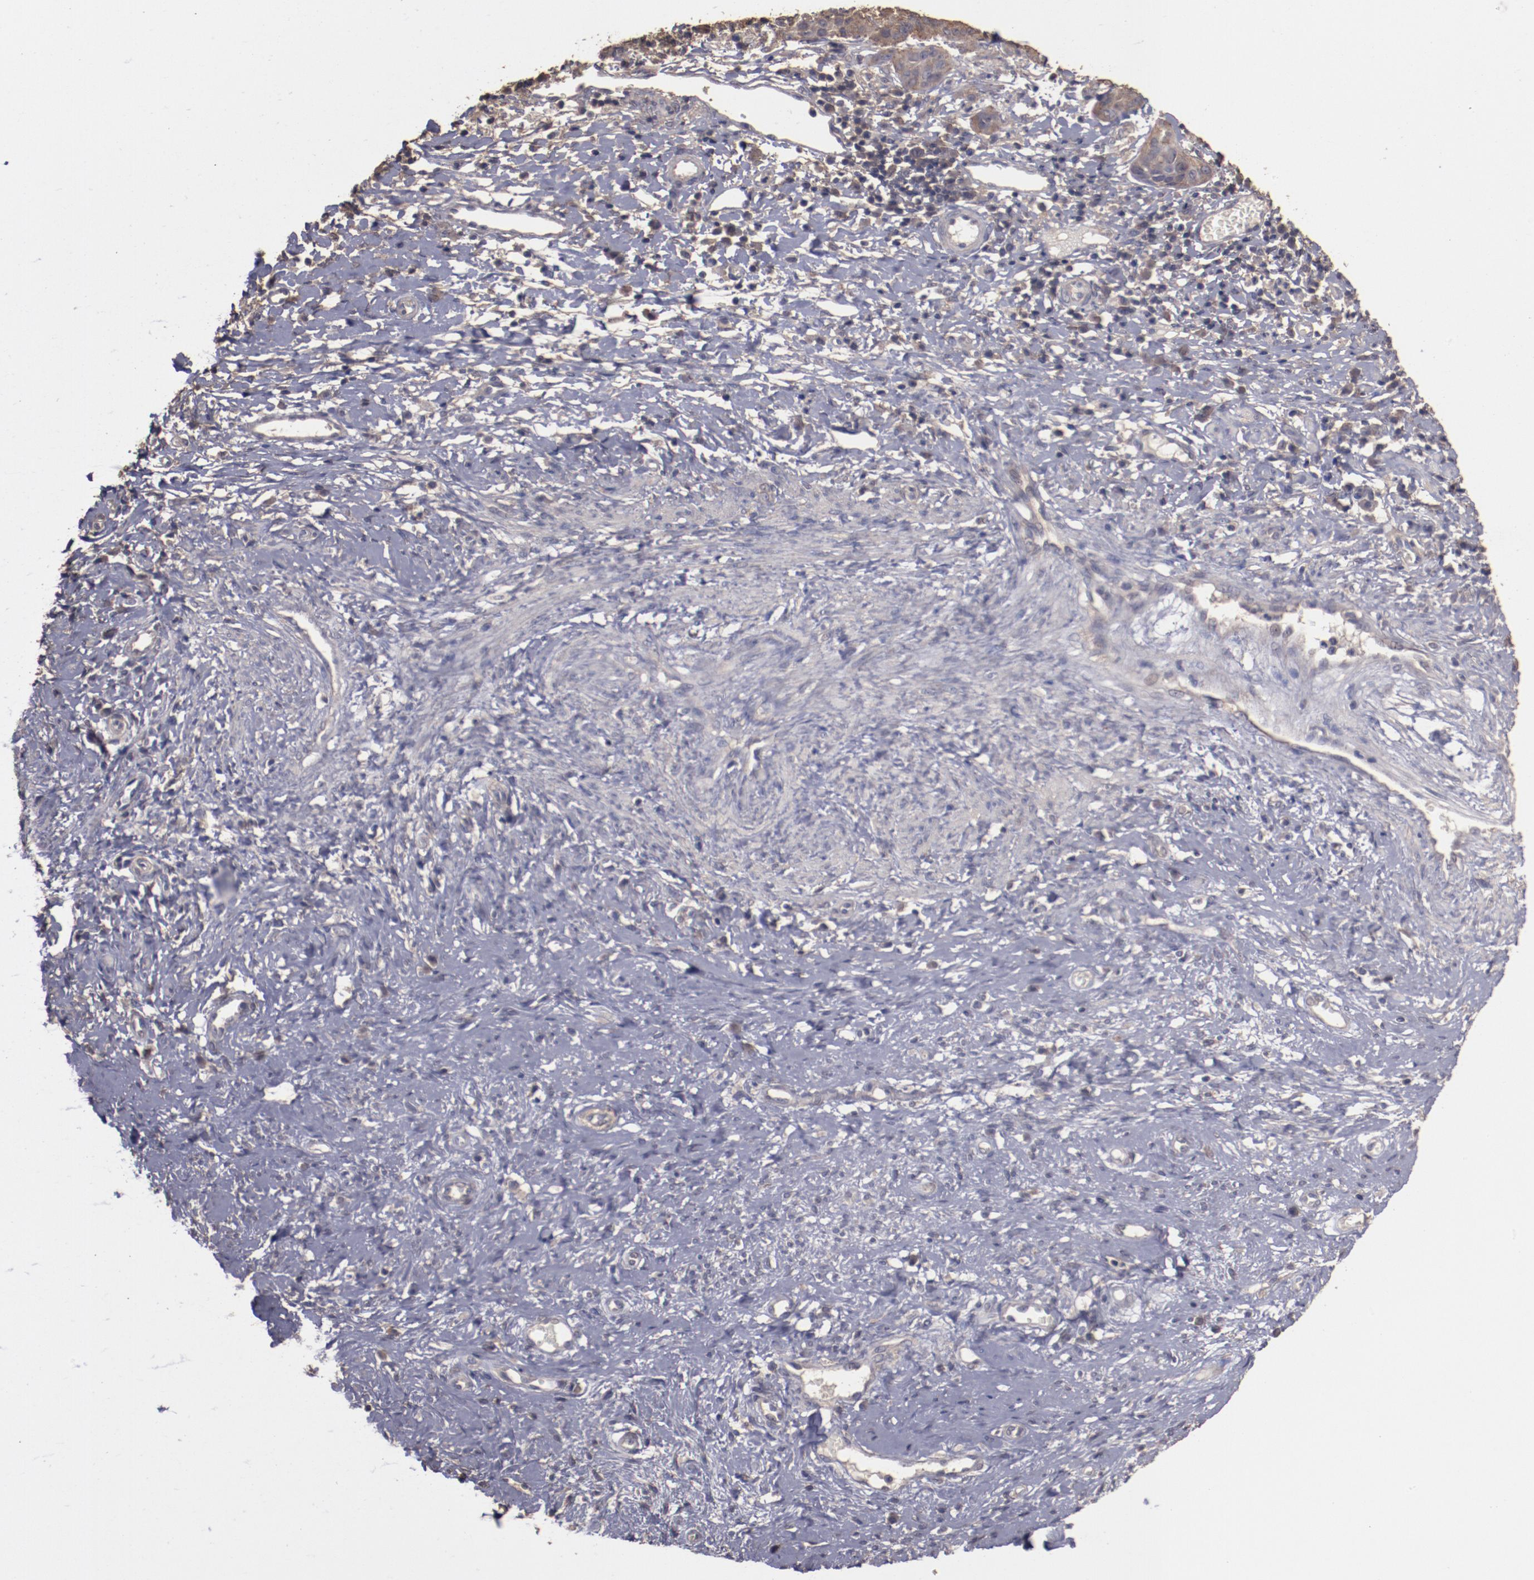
{"staining": {"intensity": "weak", "quantity": ">75%", "location": "cytoplasmic/membranous"}, "tissue": "cervical cancer", "cell_type": "Tumor cells", "image_type": "cancer", "snomed": [{"axis": "morphology", "description": "Normal tissue, NOS"}, {"axis": "morphology", "description": "Squamous cell carcinoma, NOS"}, {"axis": "topography", "description": "Cervix"}], "caption": "IHC image of neoplastic tissue: squamous cell carcinoma (cervical) stained using immunohistochemistry shows low levels of weak protein expression localized specifically in the cytoplasmic/membranous of tumor cells, appearing as a cytoplasmic/membranous brown color.", "gene": "FAT1", "patient": {"sex": "female", "age": 39}}